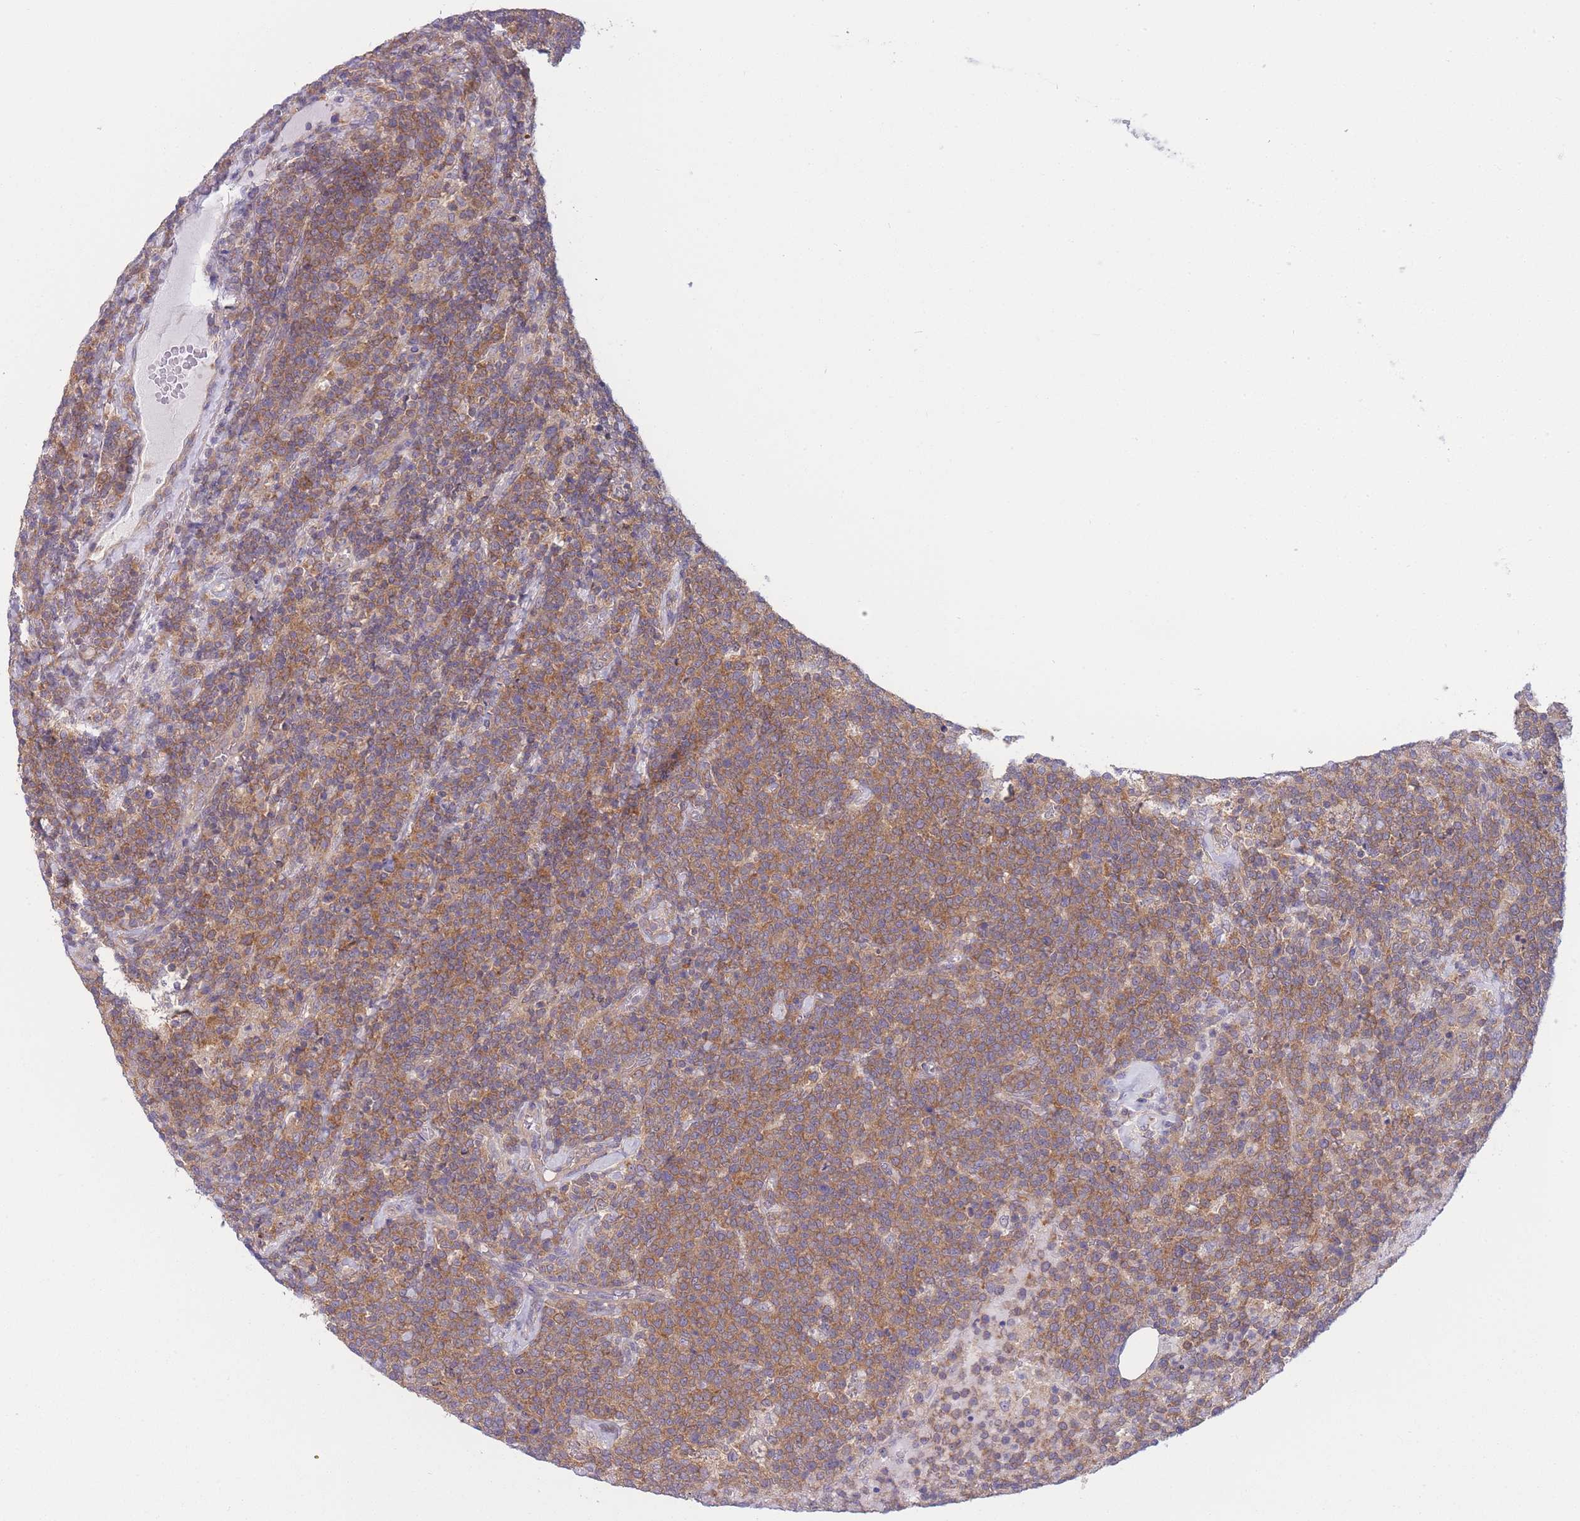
{"staining": {"intensity": "moderate", "quantity": ">75%", "location": "cytoplasmic/membranous"}, "tissue": "lymphoma", "cell_type": "Tumor cells", "image_type": "cancer", "snomed": [{"axis": "morphology", "description": "Malignant lymphoma, non-Hodgkin's type, High grade"}, {"axis": "topography", "description": "Lymph node"}], "caption": "IHC of human high-grade malignant lymphoma, non-Hodgkin's type shows medium levels of moderate cytoplasmic/membranous positivity in approximately >75% of tumor cells.", "gene": "PFDN6", "patient": {"sex": "male", "age": 61}}